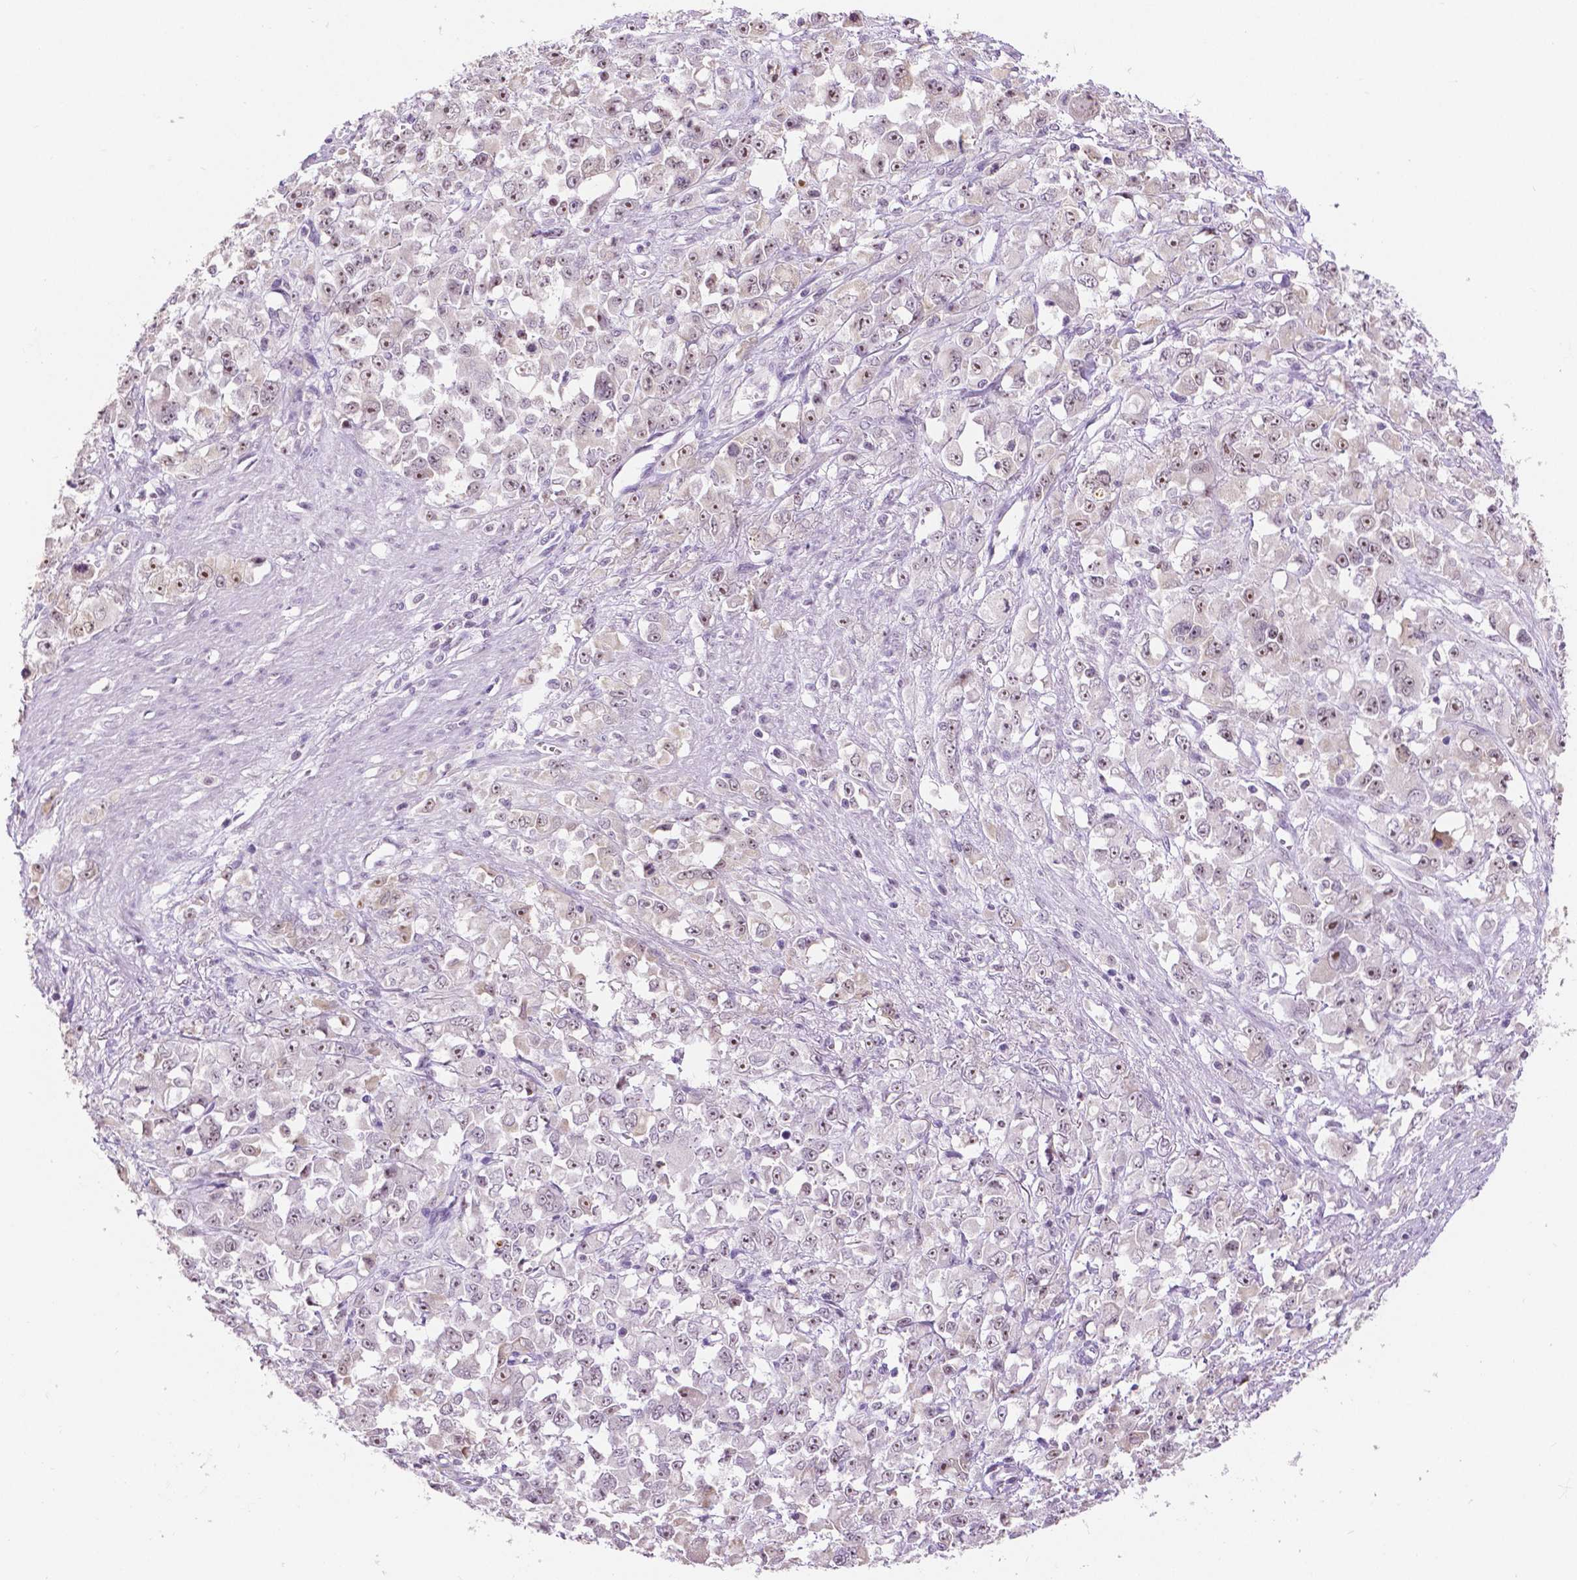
{"staining": {"intensity": "moderate", "quantity": "25%-75%", "location": "nuclear"}, "tissue": "stomach cancer", "cell_type": "Tumor cells", "image_type": "cancer", "snomed": [{"axis": "morphology", "description": "Adenocarcinoma, NOS"}, {"axis": "topography", "description": "Stomach"}], "caption": "Protein analysis of adenocarcinoma (stomach) tissue displays moderate nuclear staining in approximately 25%-75% of tumor cells.", "gene": "NHP2", "patient": {"sex": "female", "age": 76}}